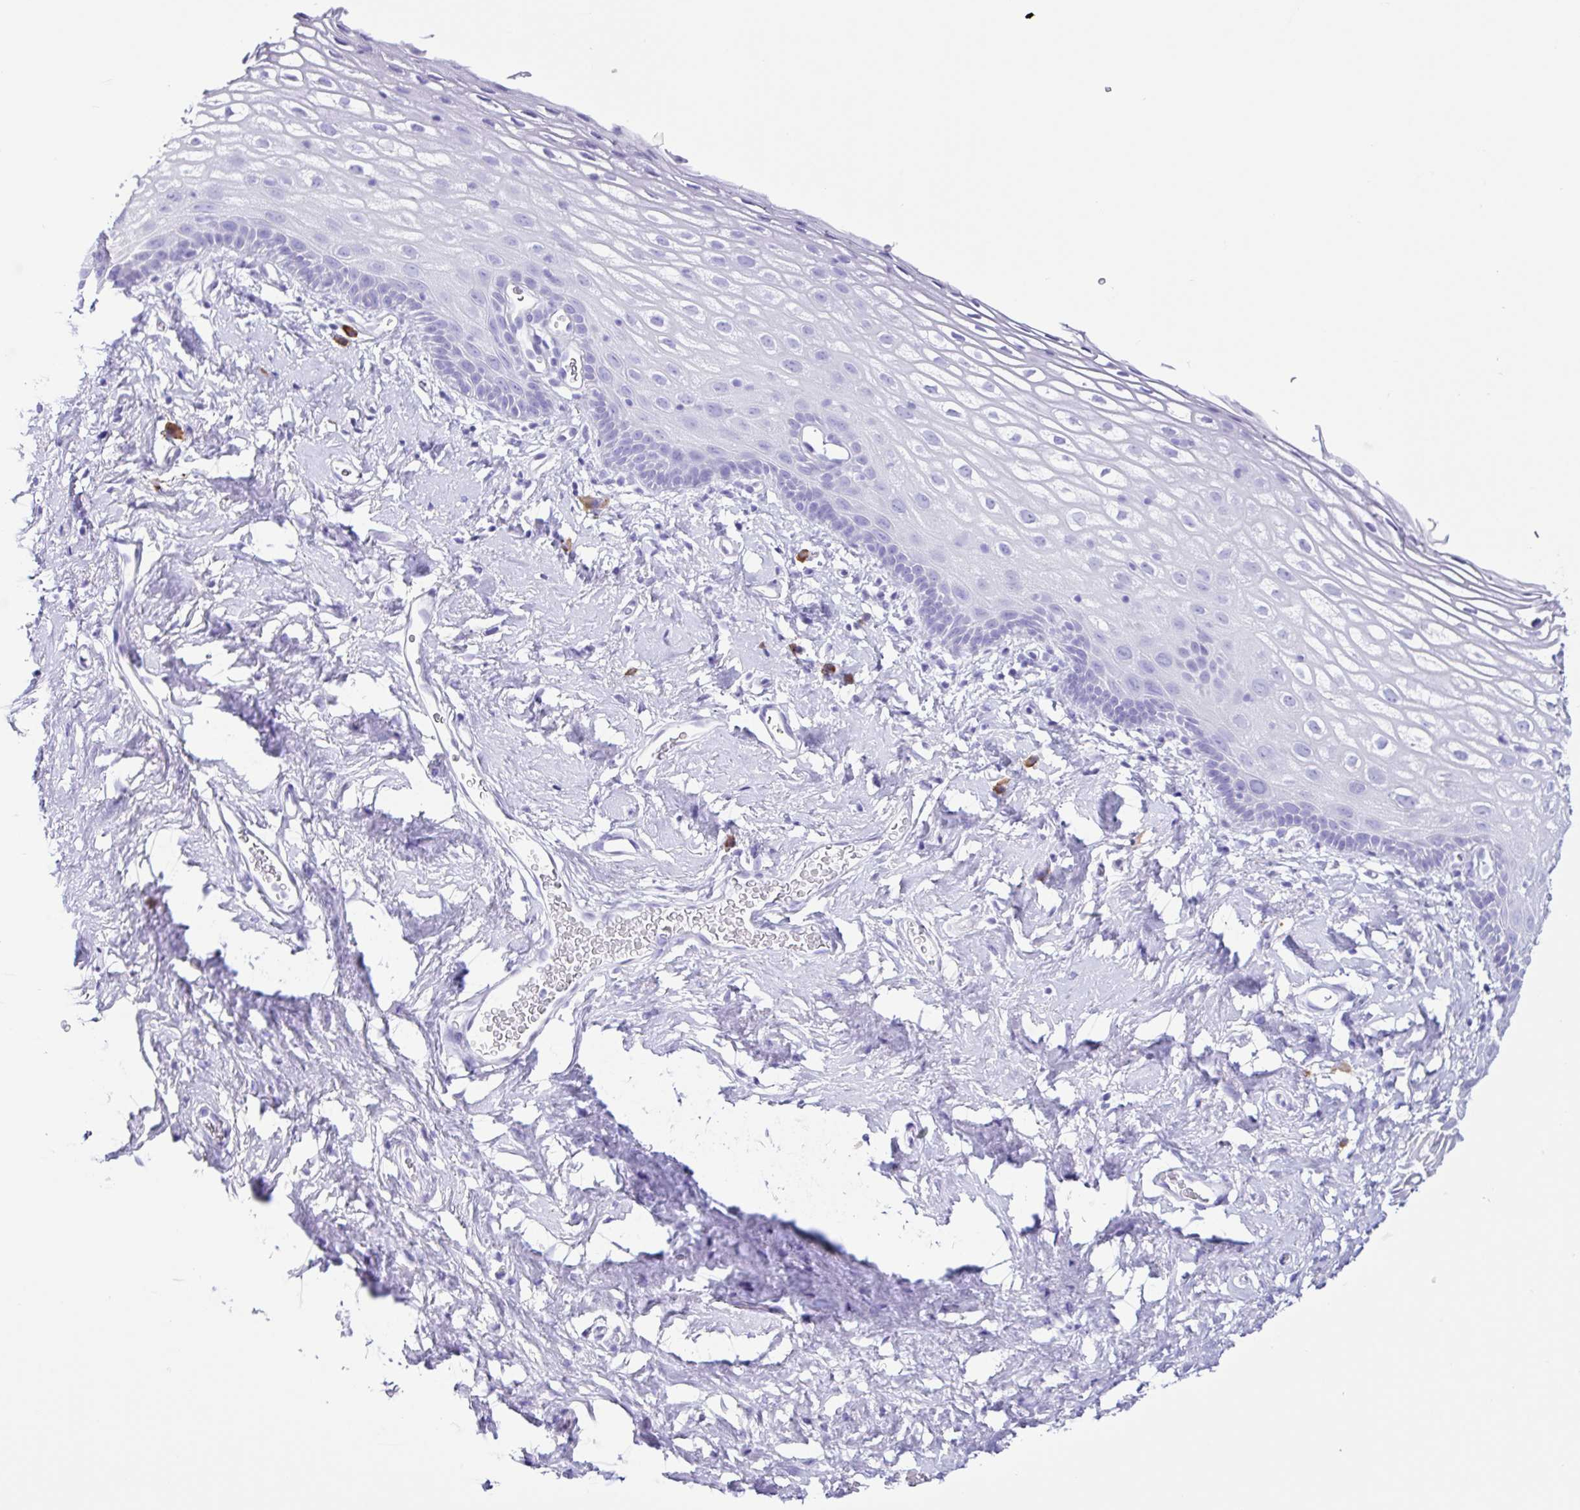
{"staining": {"intensity": "negative", "quantity": "none", "location": "none"}, "tissue": "vagina", "cell_type": "Squamous epithelial cells", "image_type": "normal", "snomed": [{"axis": "morphology", "description": "Normal tissue, NOS"}, {"axis": "morphology", "description": "Adenocarcinoma, NOS"}, {"axis": "topography", "description": "Rectum"}, {"axis": "topography", "description": "Vagina"}, {"axis": "topography", "description": "Peripheral nerve tissue"}], "caption": "IHC histopathology image of benign vagina: vagina stained with DAB demonstrates no significant protein positivity in squamous epithelial cells. Brightfield microscopy of immunohistochemistry (IHC) stained with DAB (3,3'-diaminobenzidine) (brown) and hematoxylin (blue), captured at high magnification.", "gene": "PIGF", "patient": {"sex": "female", "age": 71}}